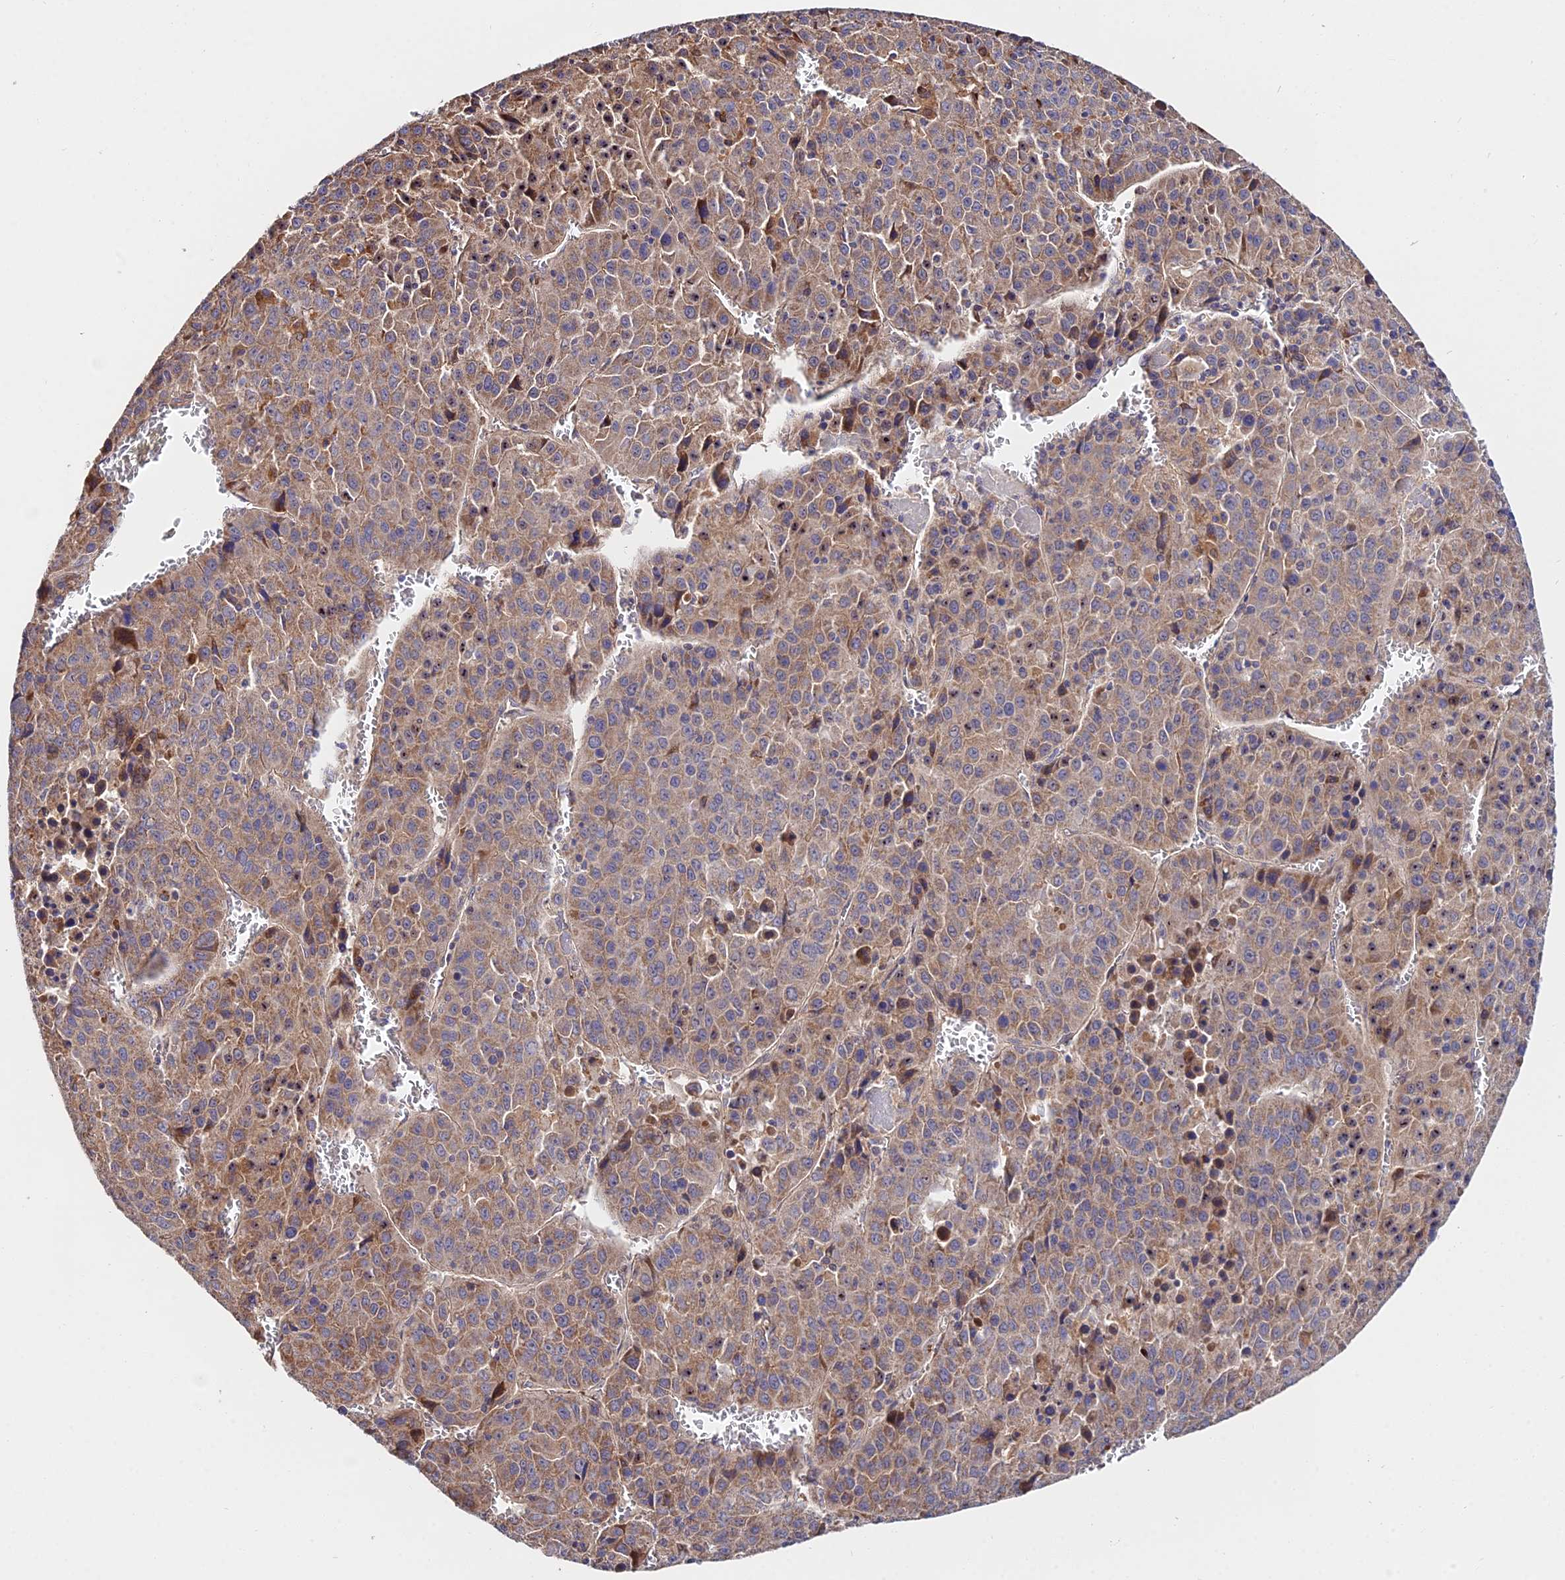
{"staining": {"intensity": "moderate", "quantity": "25%-75%", "location": "cytoplasmic/membranous"}, "tissue": "liver cancer", "cell_type": "Tumor cells", "image_type": "cancer", "snomed": [{"axis": "morphology", "description": "Carcinoma, Hepatocellular, NOS"}, {"axis": "topography", "description": "Liver"}], "caption": "Liver cancer (hepatocellular carcinoma) stained with immunohistochemistry reveals moderate cytoplasmic/membranous expression in approximately 25%-75% of tumor cells. The staining is performed using DAB (3,3'-diaminobenzidine) brown chromogen to label protein expression. The nuclei are counter-stained blue using hematoxylin.", "gene": "CDC37L1", "patient": {"sex": "female", "age": 53}}